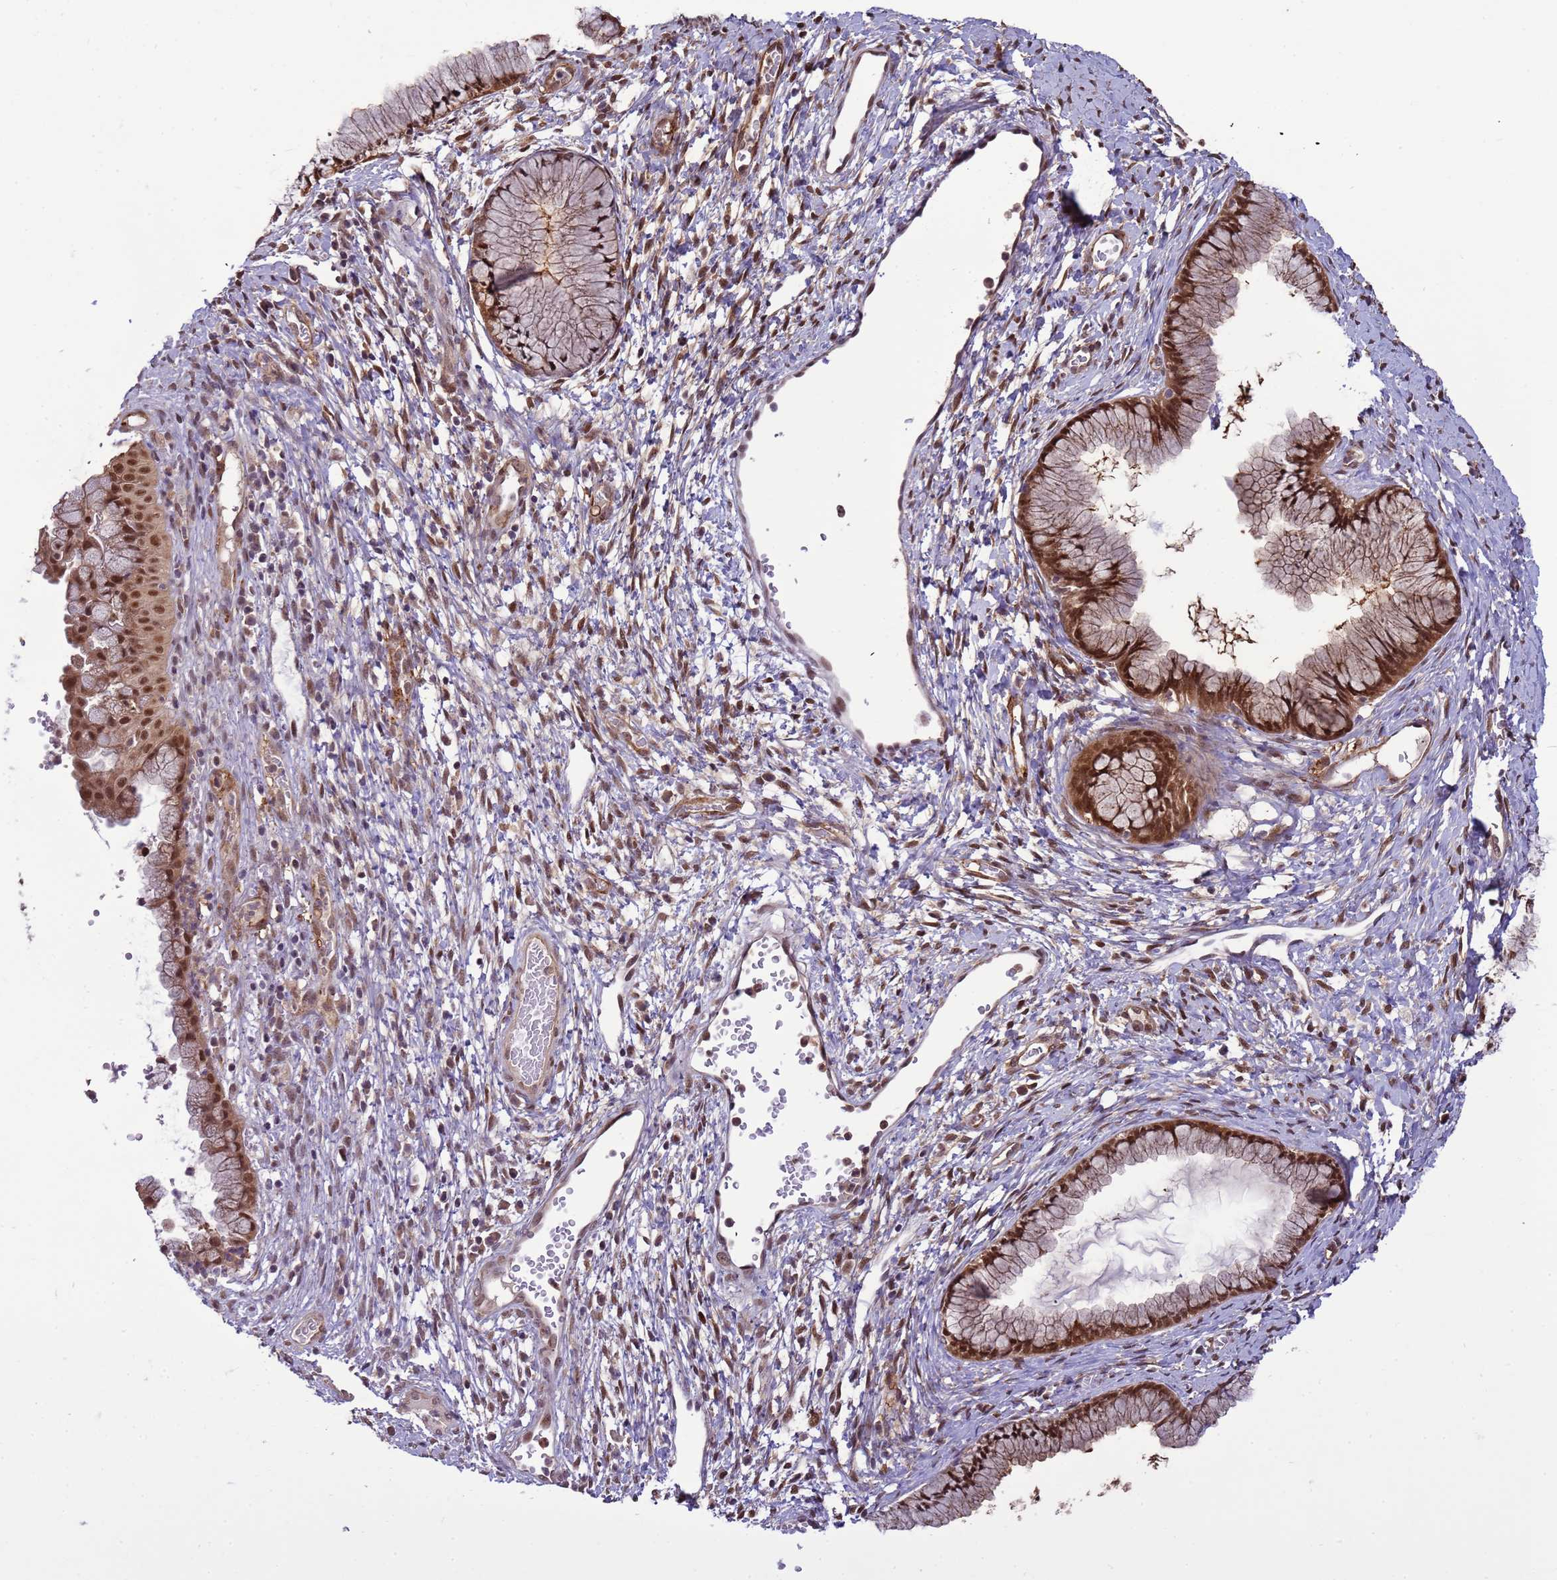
{"staining": {"intensity": "moderate", "quantity": ">75%", "location": "cytoplasmic/membranous,nuclear"}, "tissue": "cervix", "cell_type": "Glandular cells", "image_type": "normal", "snomed": [{"axis": "morphology", "description": "Normal tissue, NOS"}, {"axis": "topography", "description": "Cervix"}], "caption": "Protein staining of benign cervix shows moderate cytoplasmic/membranous,nuclear expression in approximately >75% of glandular cells. The staining was performed using DAB, with brown indicating positive protein expression. Nuclei are stained blue with hematoxylin.", "gene": "ZBTB5", "patient": {"sex": "female", "age": 42}}